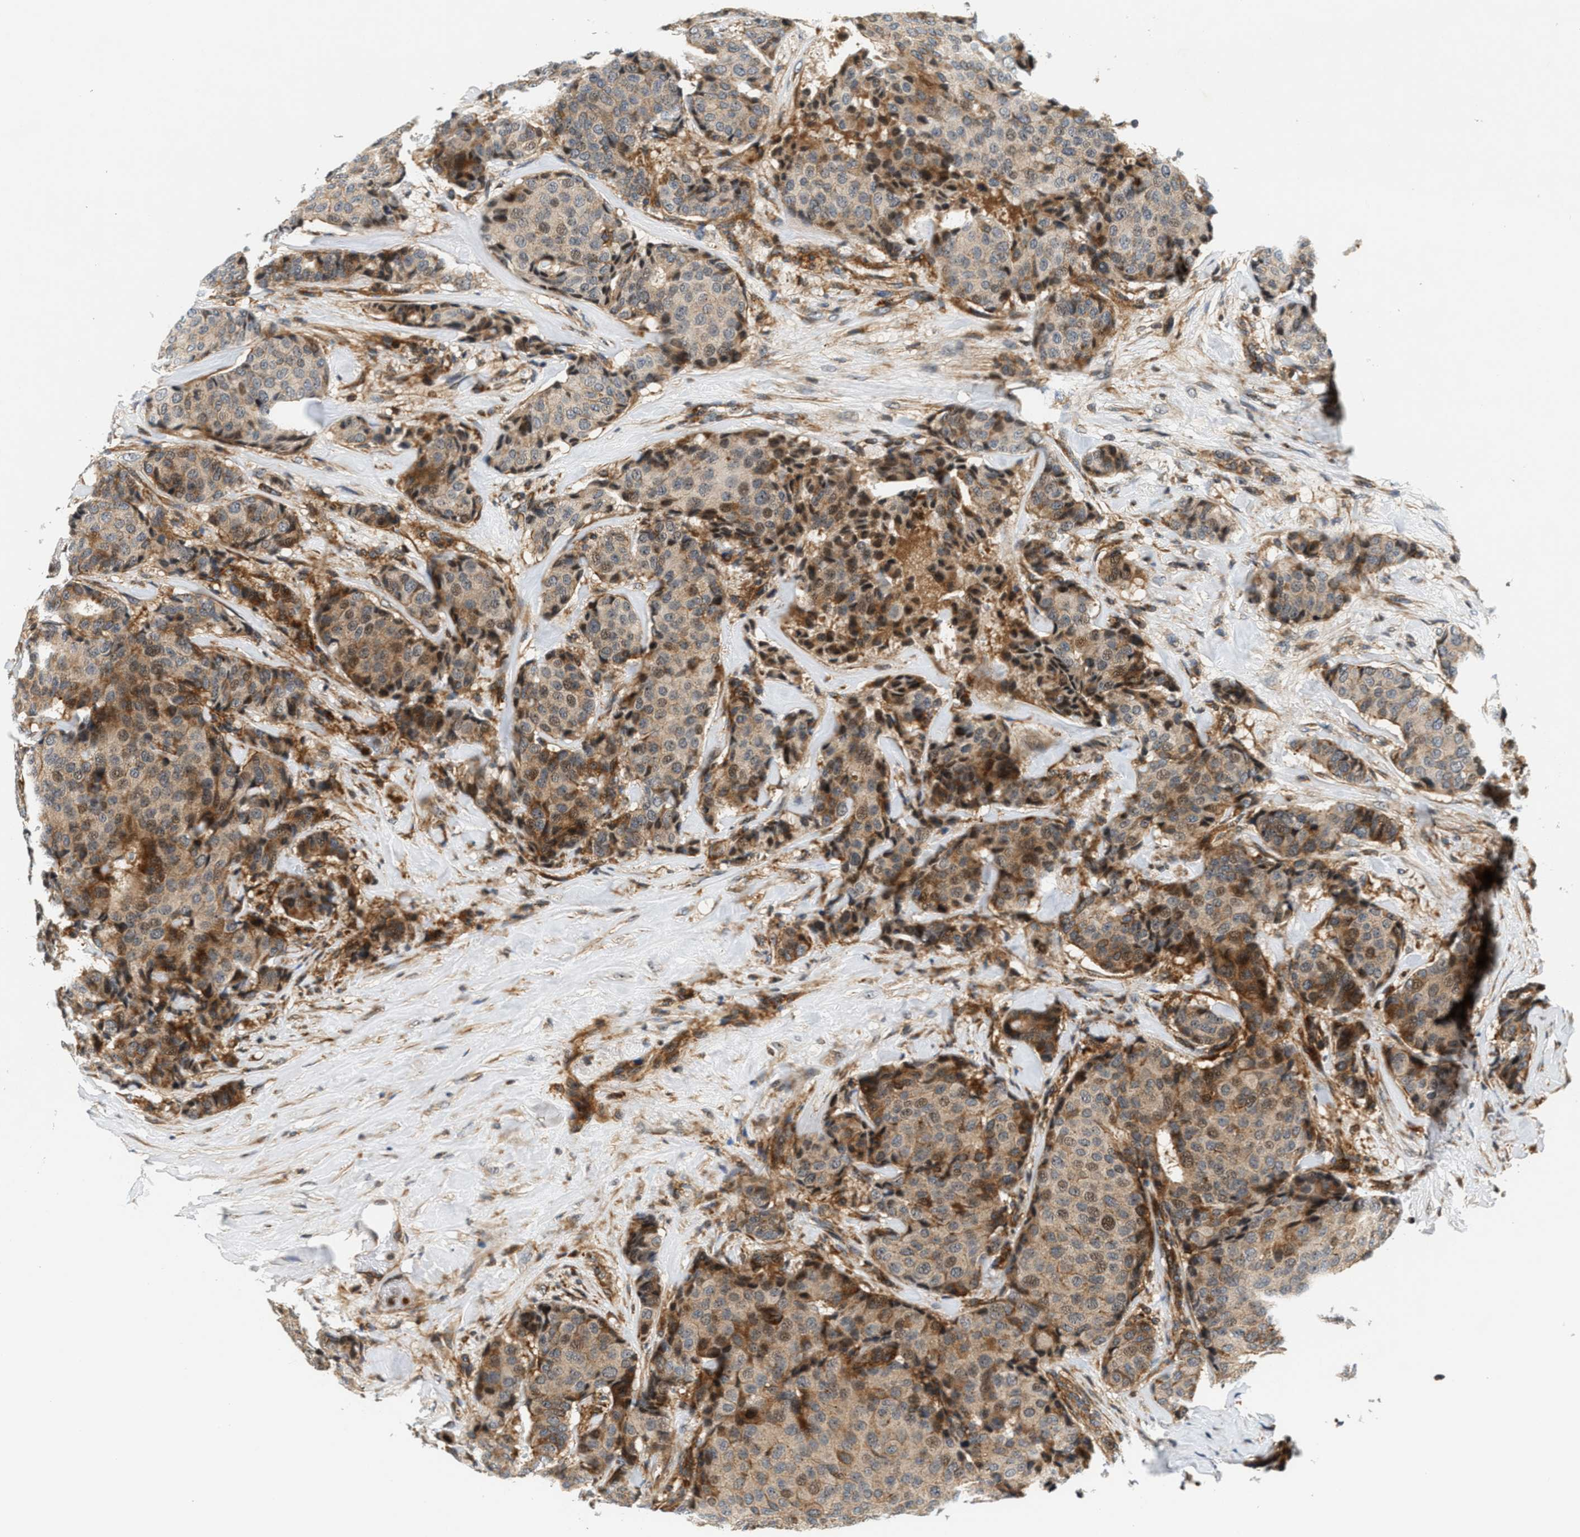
{"staining": {"intensity": "weak", "quantity": ">75%", "location": "cytoplasmic/membranous"}, "tissue": "breast cancer", "cell_type": "Tumor cells", "image_type": "cancer", "snomed": [{"axis": "morphology", "description": "Duct carcinoma"}, {"axis": "topography", "description": "Breast"}], "caption": "Breast cancer (invasive ductal carcinoma) stained for a protein shows weak cytoplasmic/membranous positivity in tumor cells. The staining was performed using DAB, with brown indicating positive protein expression. Nuclei are stained blue with hematoxylin.", "gene": "SAMD9", "patient": {"sex": "female", "age": 75}}